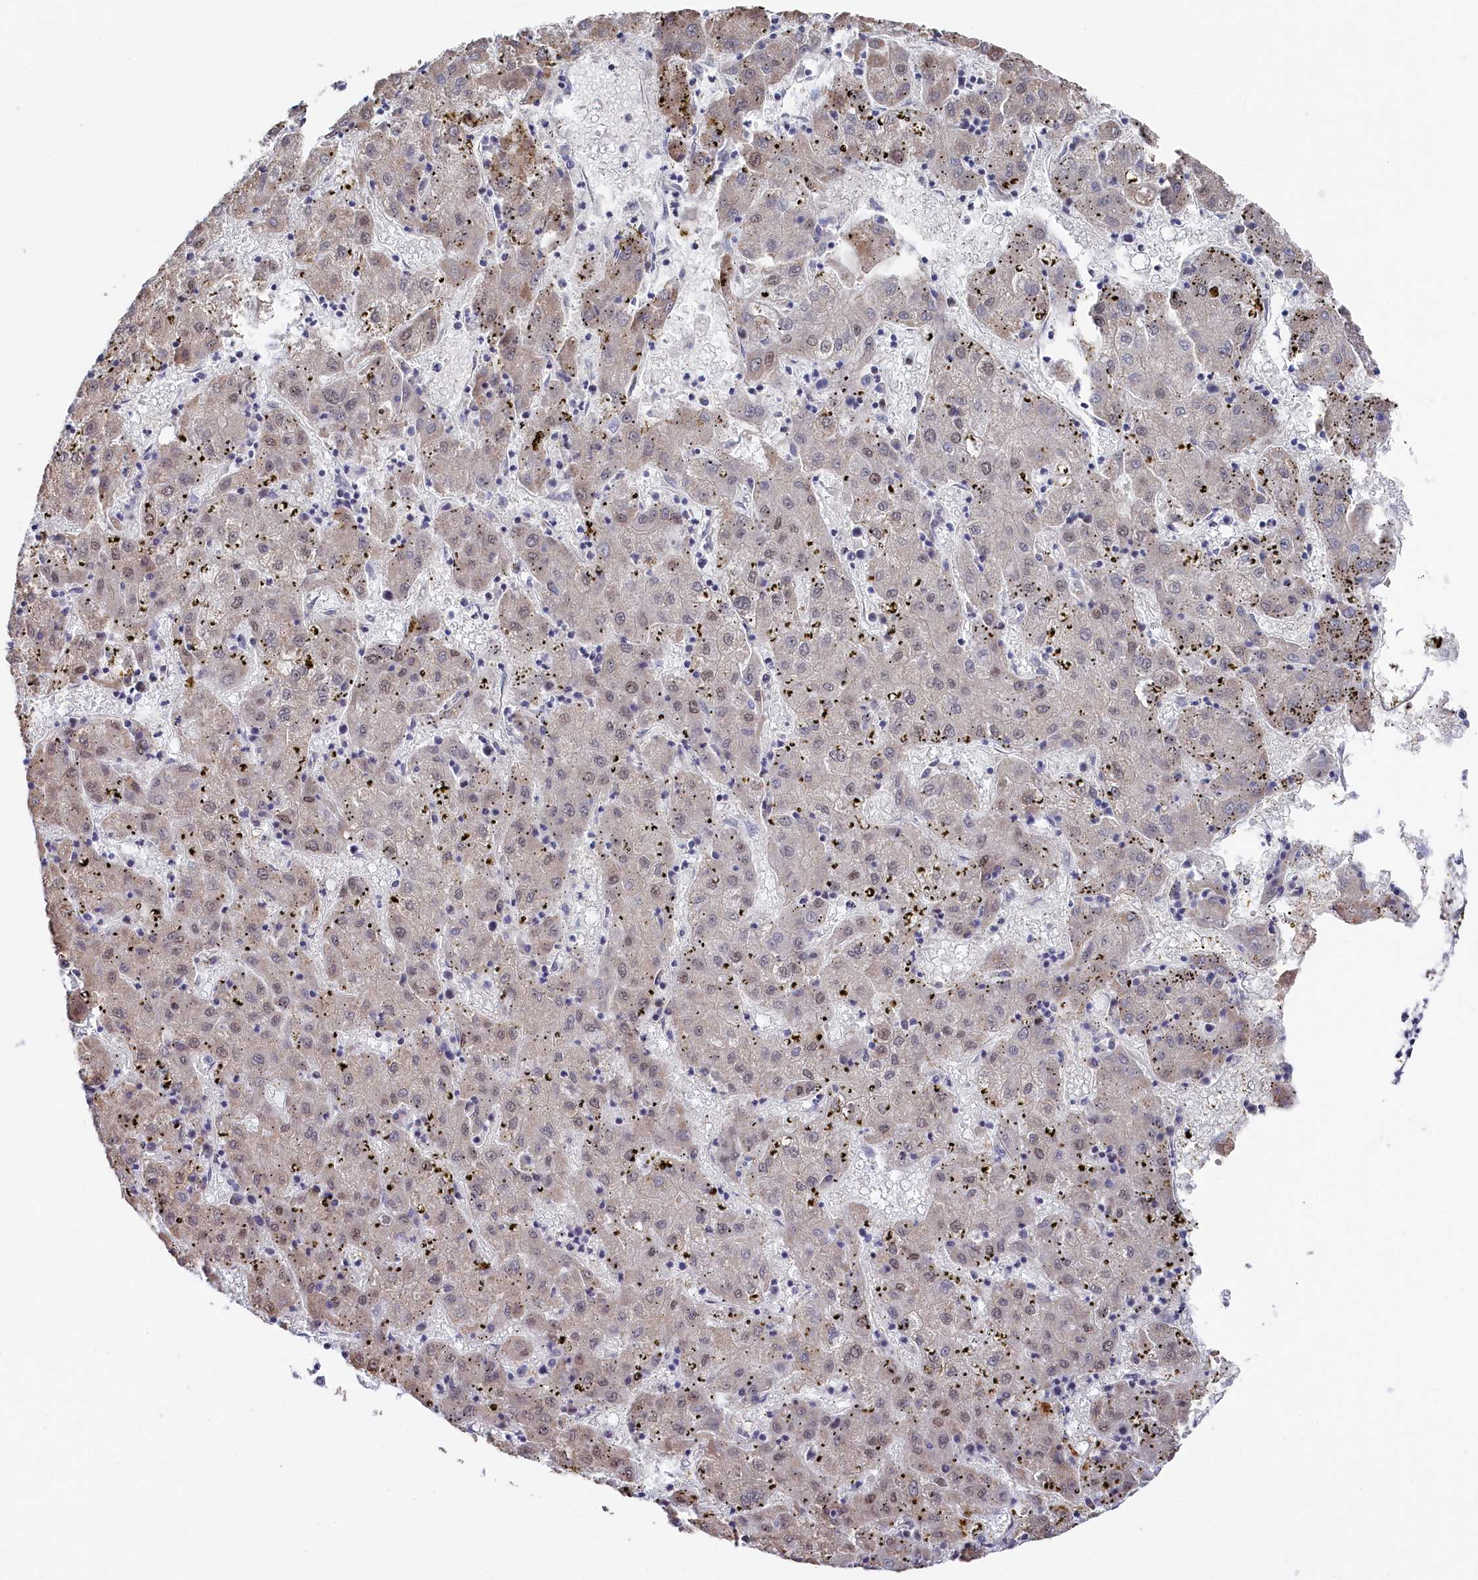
{"staining": {"intensity": "weak", "quantity": "<25%", "location": "nuclear"}, "tissue": "liver cancer", "cell_type": "Tumor cells", "image_type": "cancer", "snomed": [{"axis": "morphology", "description": "Carcinoma, Hepatocellular, NOS"}, {"axis": "topography", "description": "Liver"}], "caption": "Protein analysis of hepatocellular carcinoma (liver) exhibits no significant positivity in tumor cells.", "gene": "TIGD4", "patient": {"sex": "male", "age": 72}}